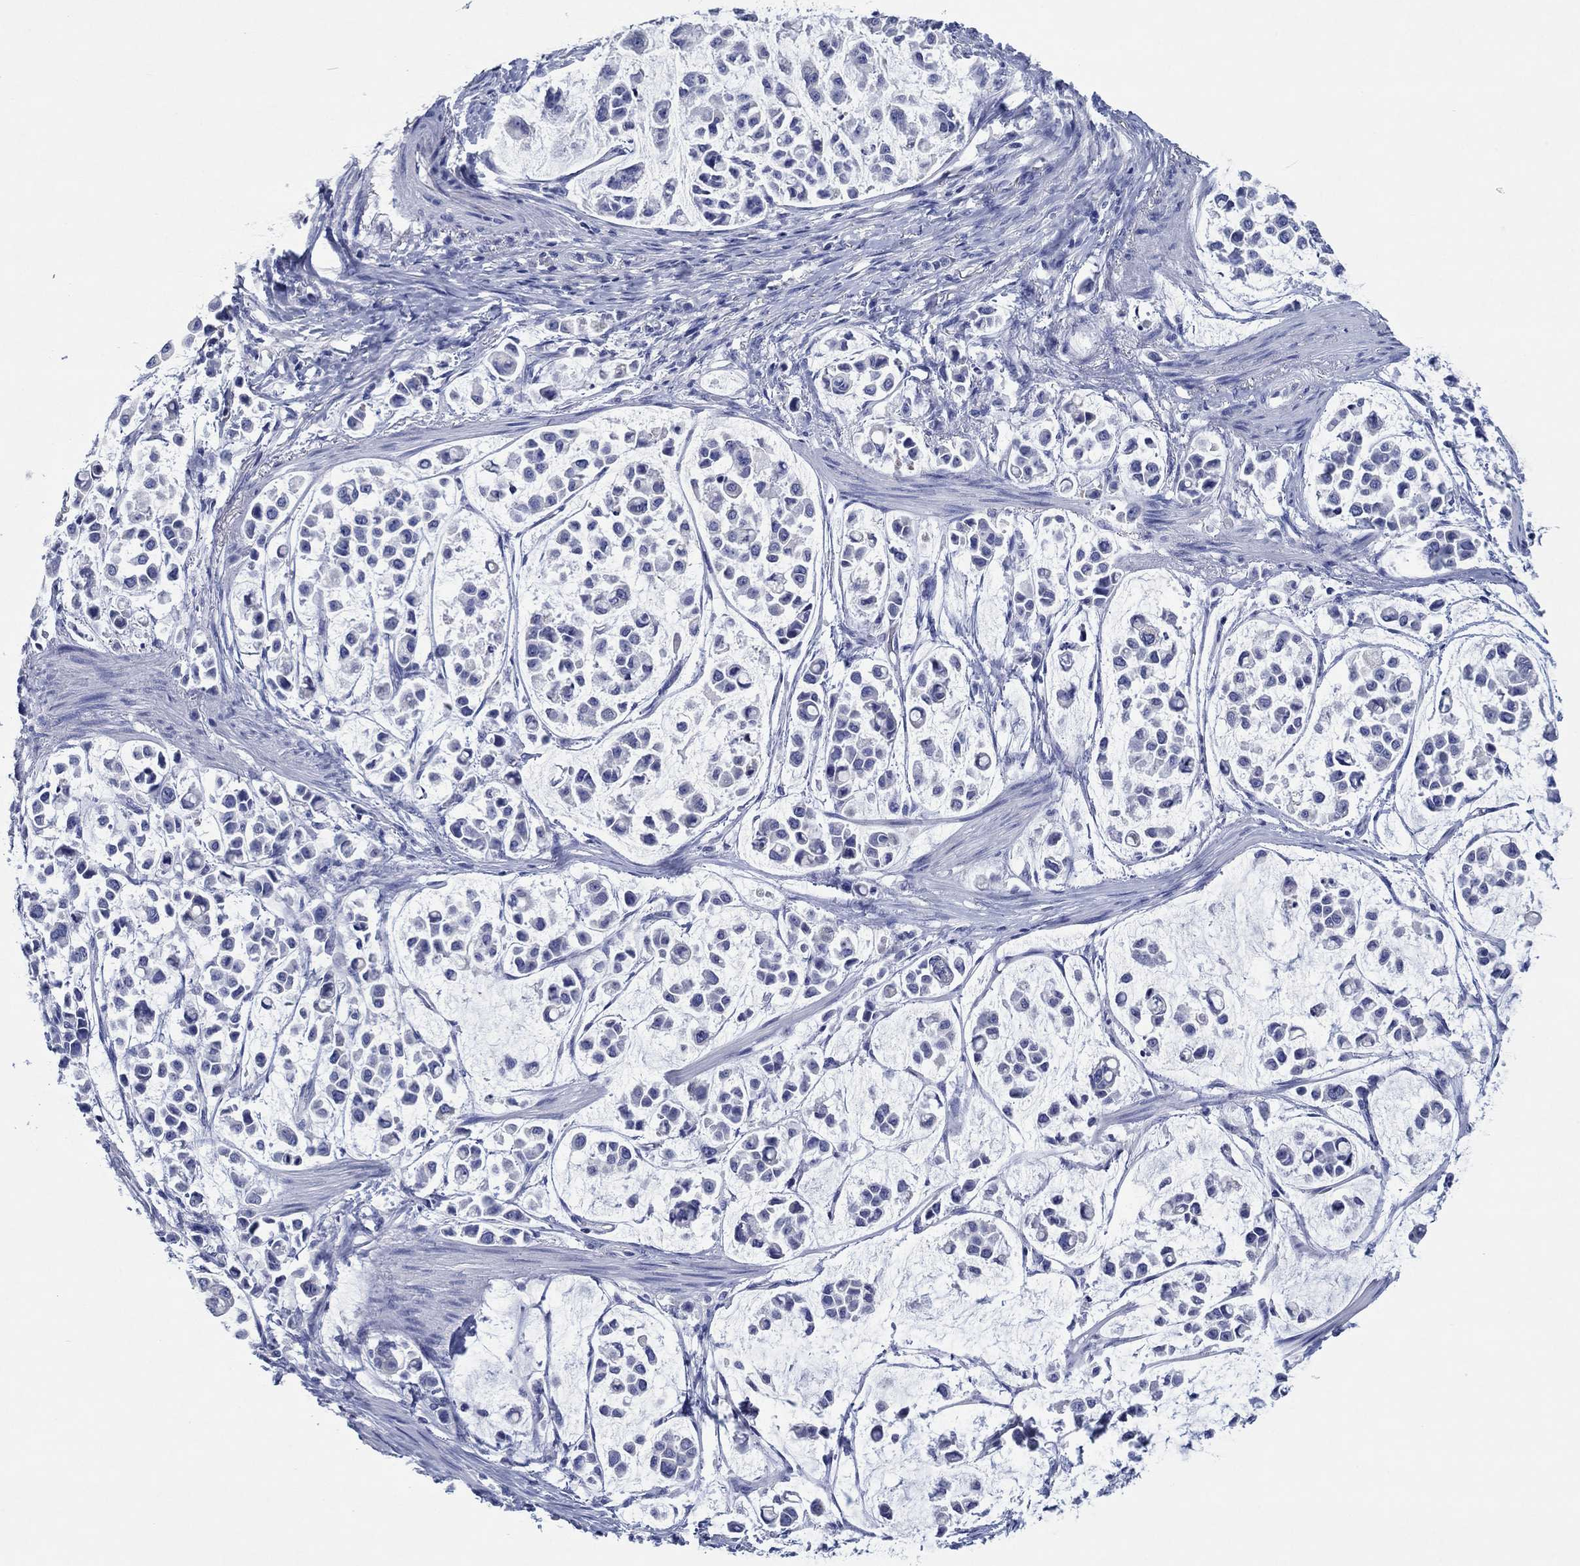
{"staining": {"intensity": "negative", "quantity": "none", "location": "none"}, "tissue": "stomach cancer", "cell_type": "Tumor cells", "image_type": "cancer", "snomed": [{"axis": "morphology", "description": "Adenocarcinoma, NOS"}, {"axis": "topography", "description": "Stomach"}], "caption": "DAB (3,3'-diaminobenzidine) immunohistochemical staining of human adenocarcinoma (stomach) shows no significant expression in tumor cells.", "gene": "HCRT", "patient": {"sex": "male", "age": 82}}